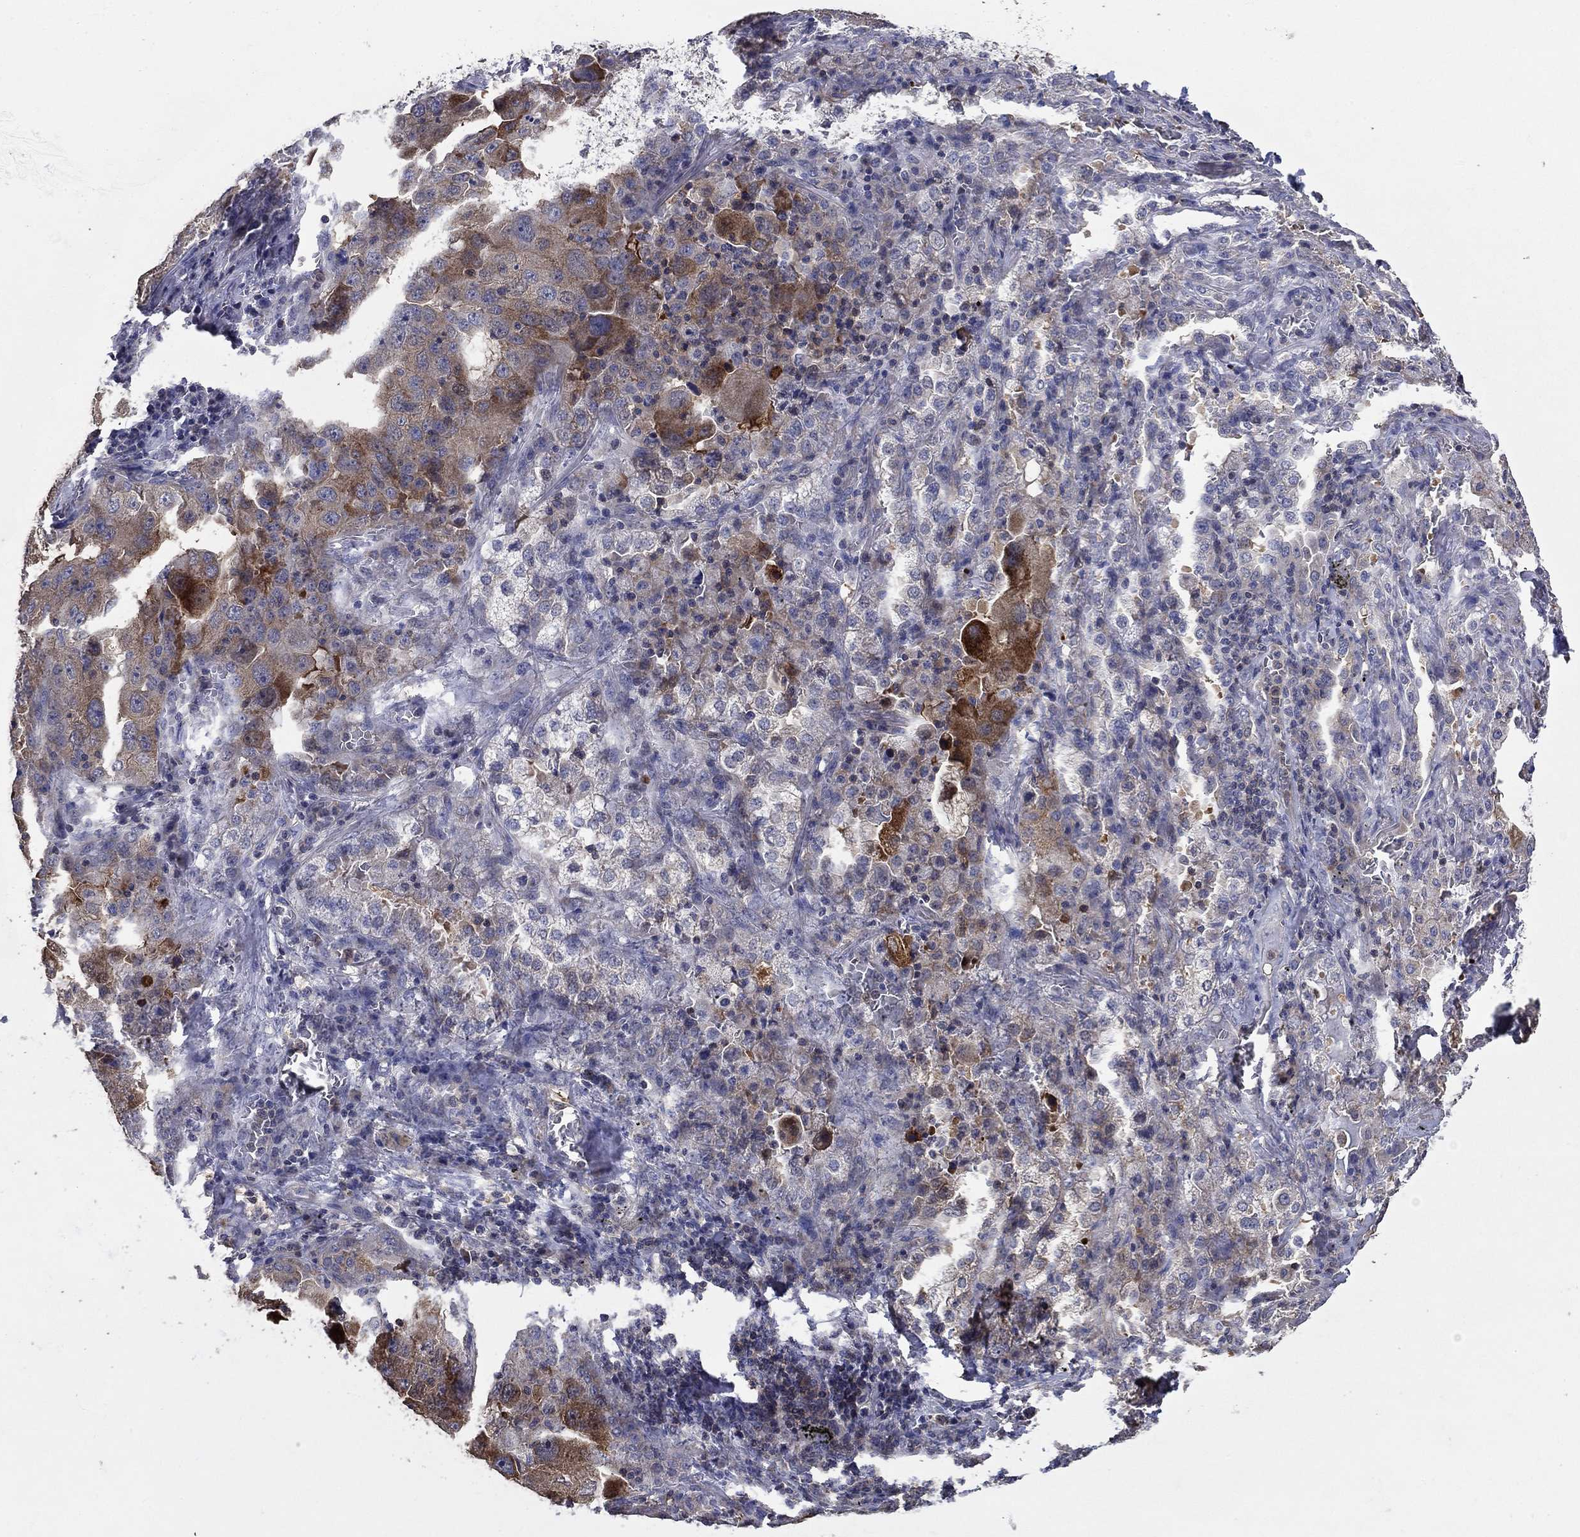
{"staining": {"intensity": "strong", "quantity": "<25%", "location": "cytoplasmic/membranous"}, "tissue": "lung cancer", "cell_type": "Tumor cells", "image_type": "cancer", "snomed": [{"axis": "morphology", "description": "Adenocarcinoma, NOS"}, {"axis": "topography", "description": "Lung"}], "caption": "DAB (3,3'-diaminobenzidine) immunohistochemical staining of lung cancer exhibits strong cytoplasmic/membranous protein expression in approximately <25% of tumor cells.", "gene": "DVL1", "patient": {"sex": "female", "age": 61}}